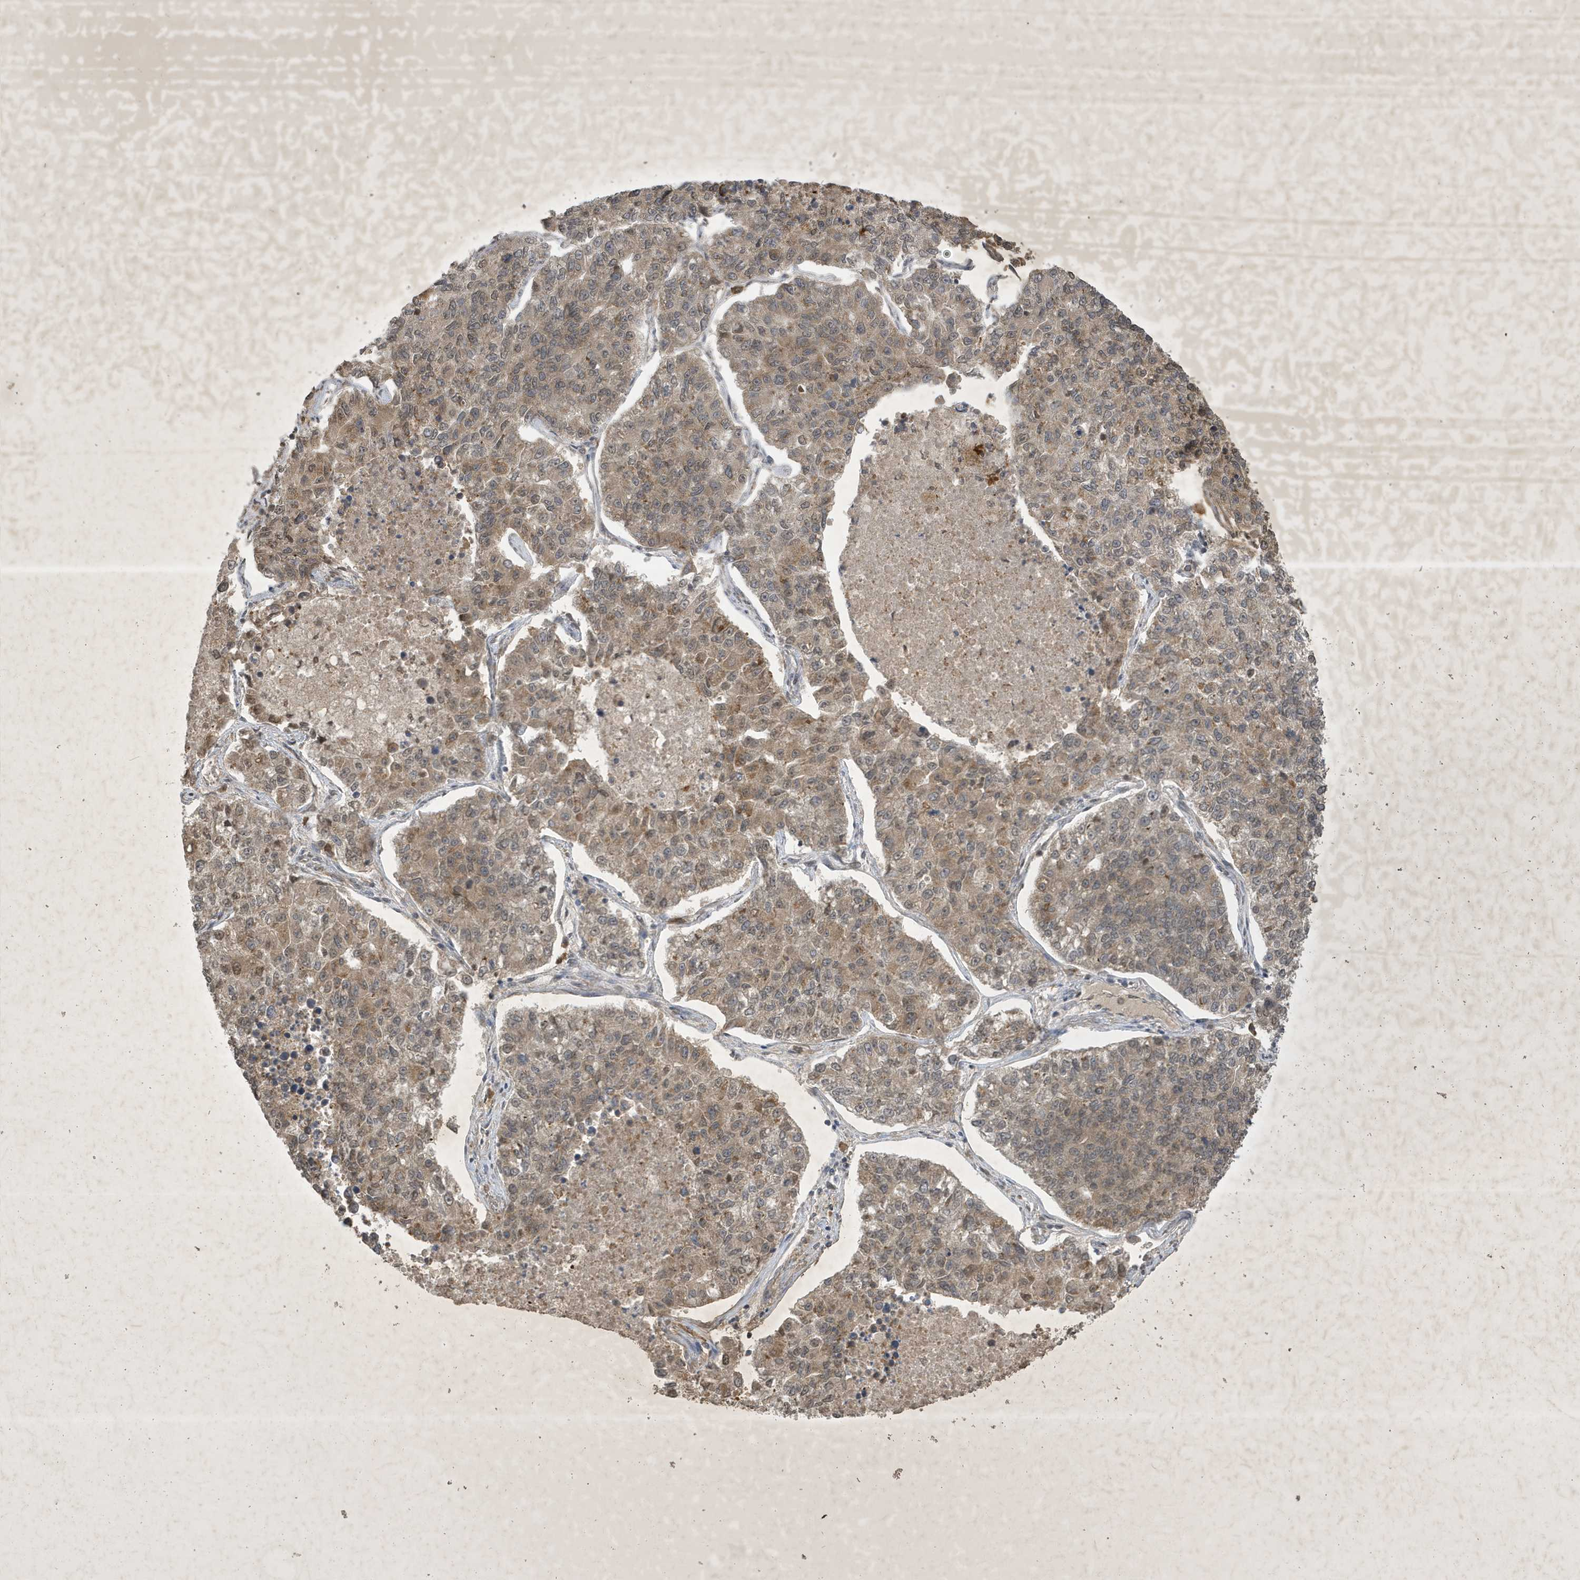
{"staining": {"intensity": "weak", "quantity": ">75%", "location": "cytoplasmic/membranous,nuclear"}, "tissue": "lung cancer", "cell_type": "Tumor cells", "image_type": "cancer", "snomed": [{"axis": "morphology", "description": "Adenocarcinoma, NOS"}, {"axis": "topography", "description": "Lung"}], "caption": "Protein positivity by immunohistochemistry demonstrates weak cytoplasmic/membranous and nuclear positivity in about >75% of tumor cells in lung cancer.", "gene": "STX10", "patient": {"sex": "male", "age": 49}}